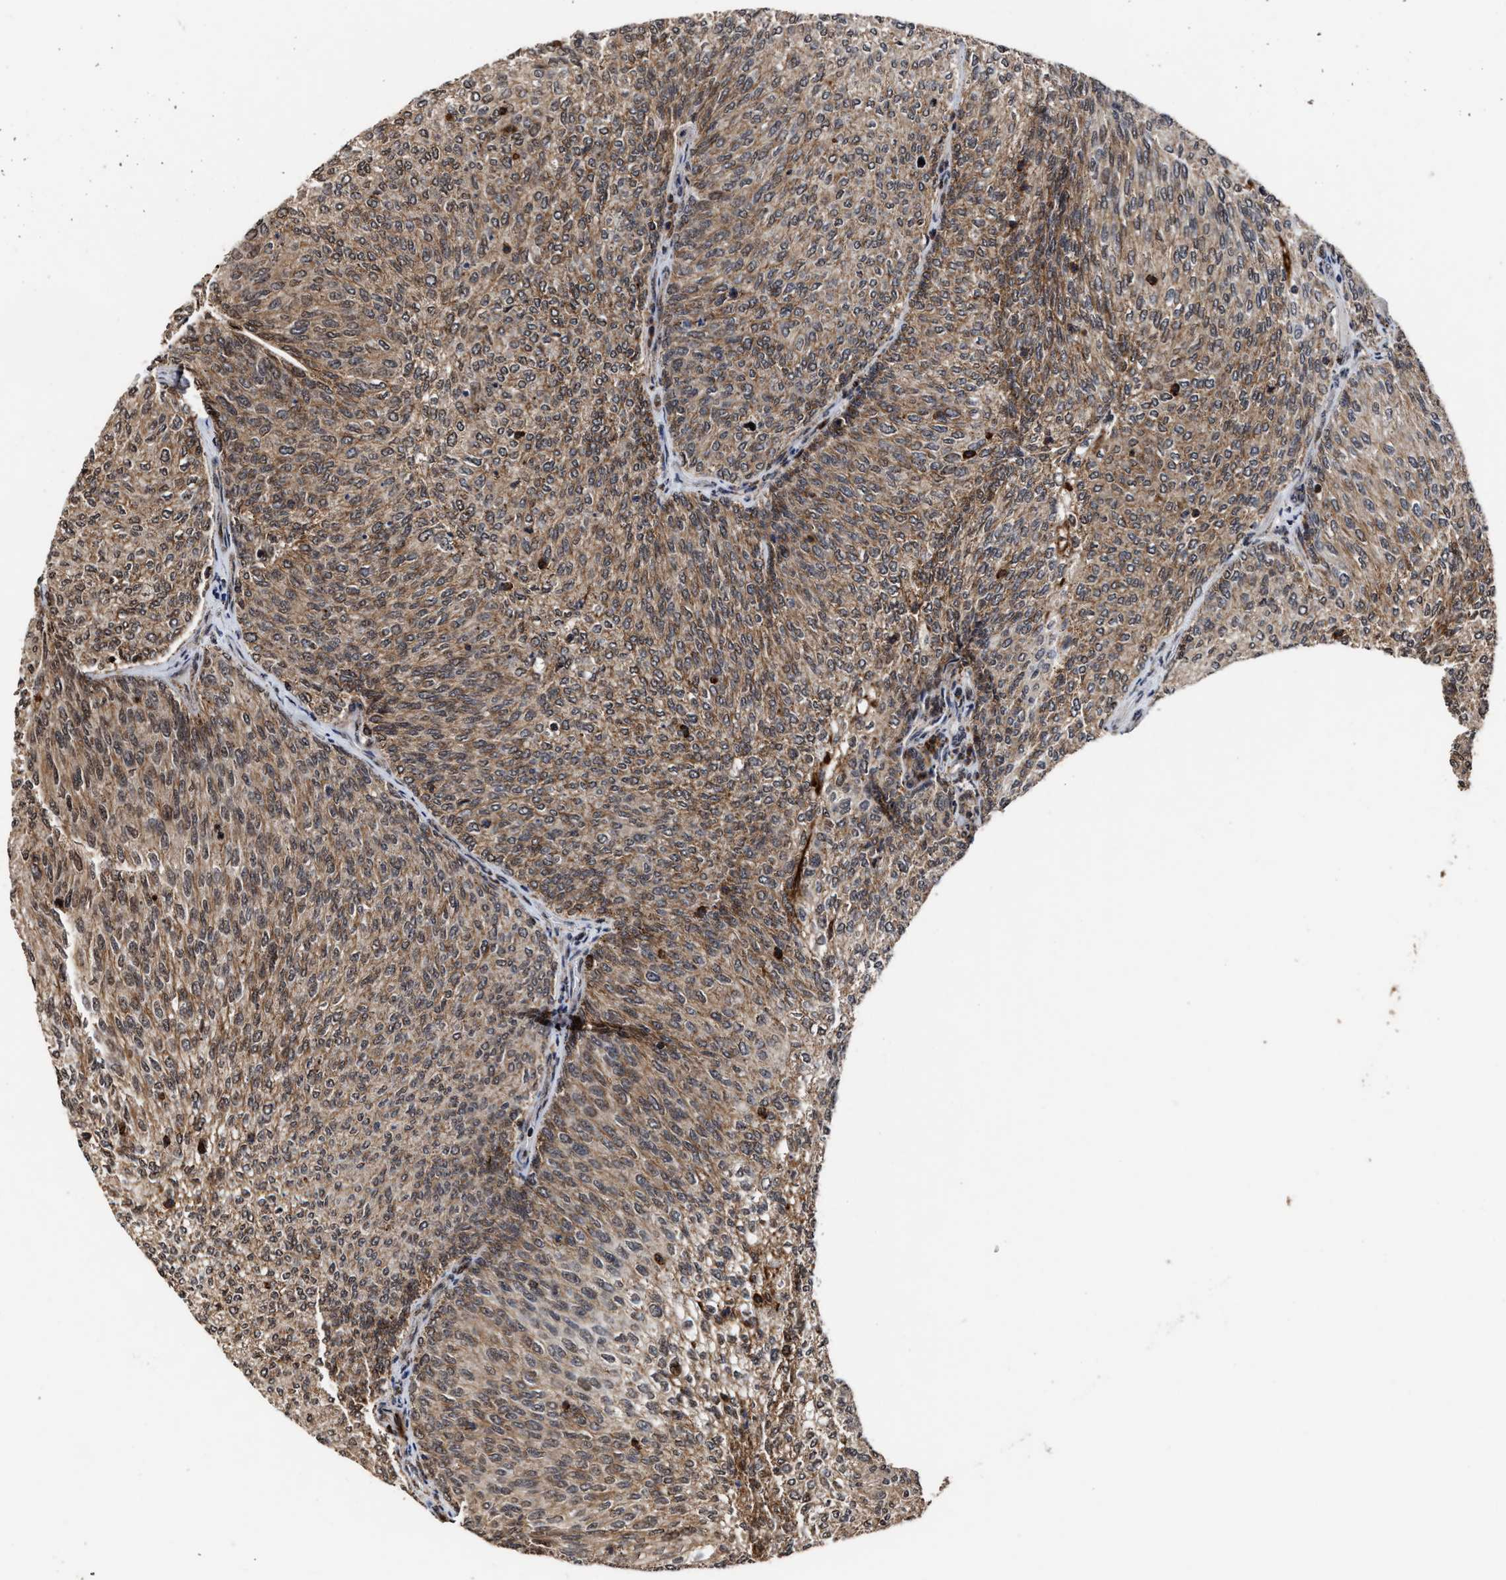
{"staining": {"intensity": "moderate", "quantity": ">75%", "location": "cytoplasmic/membranous,nuclear"}, "tissue": "urothelial cancer", "cell_type": "Tumor cells", "image_type": "cancer", "snomed": [{"axis": "morphology", "description": "Urothelial carcinoma, Low grade"}, {"axis": "topography", "description": "Urinary bladder"}], "caption": "A medium amount of moderate cytoplasmic/membranous and nuclear staining is seen in approximately >75% of tumor cells in urothelial cancer tissue.", "gene": "SEPTIN2", "patient": {"sex": "female", "age": 79}}